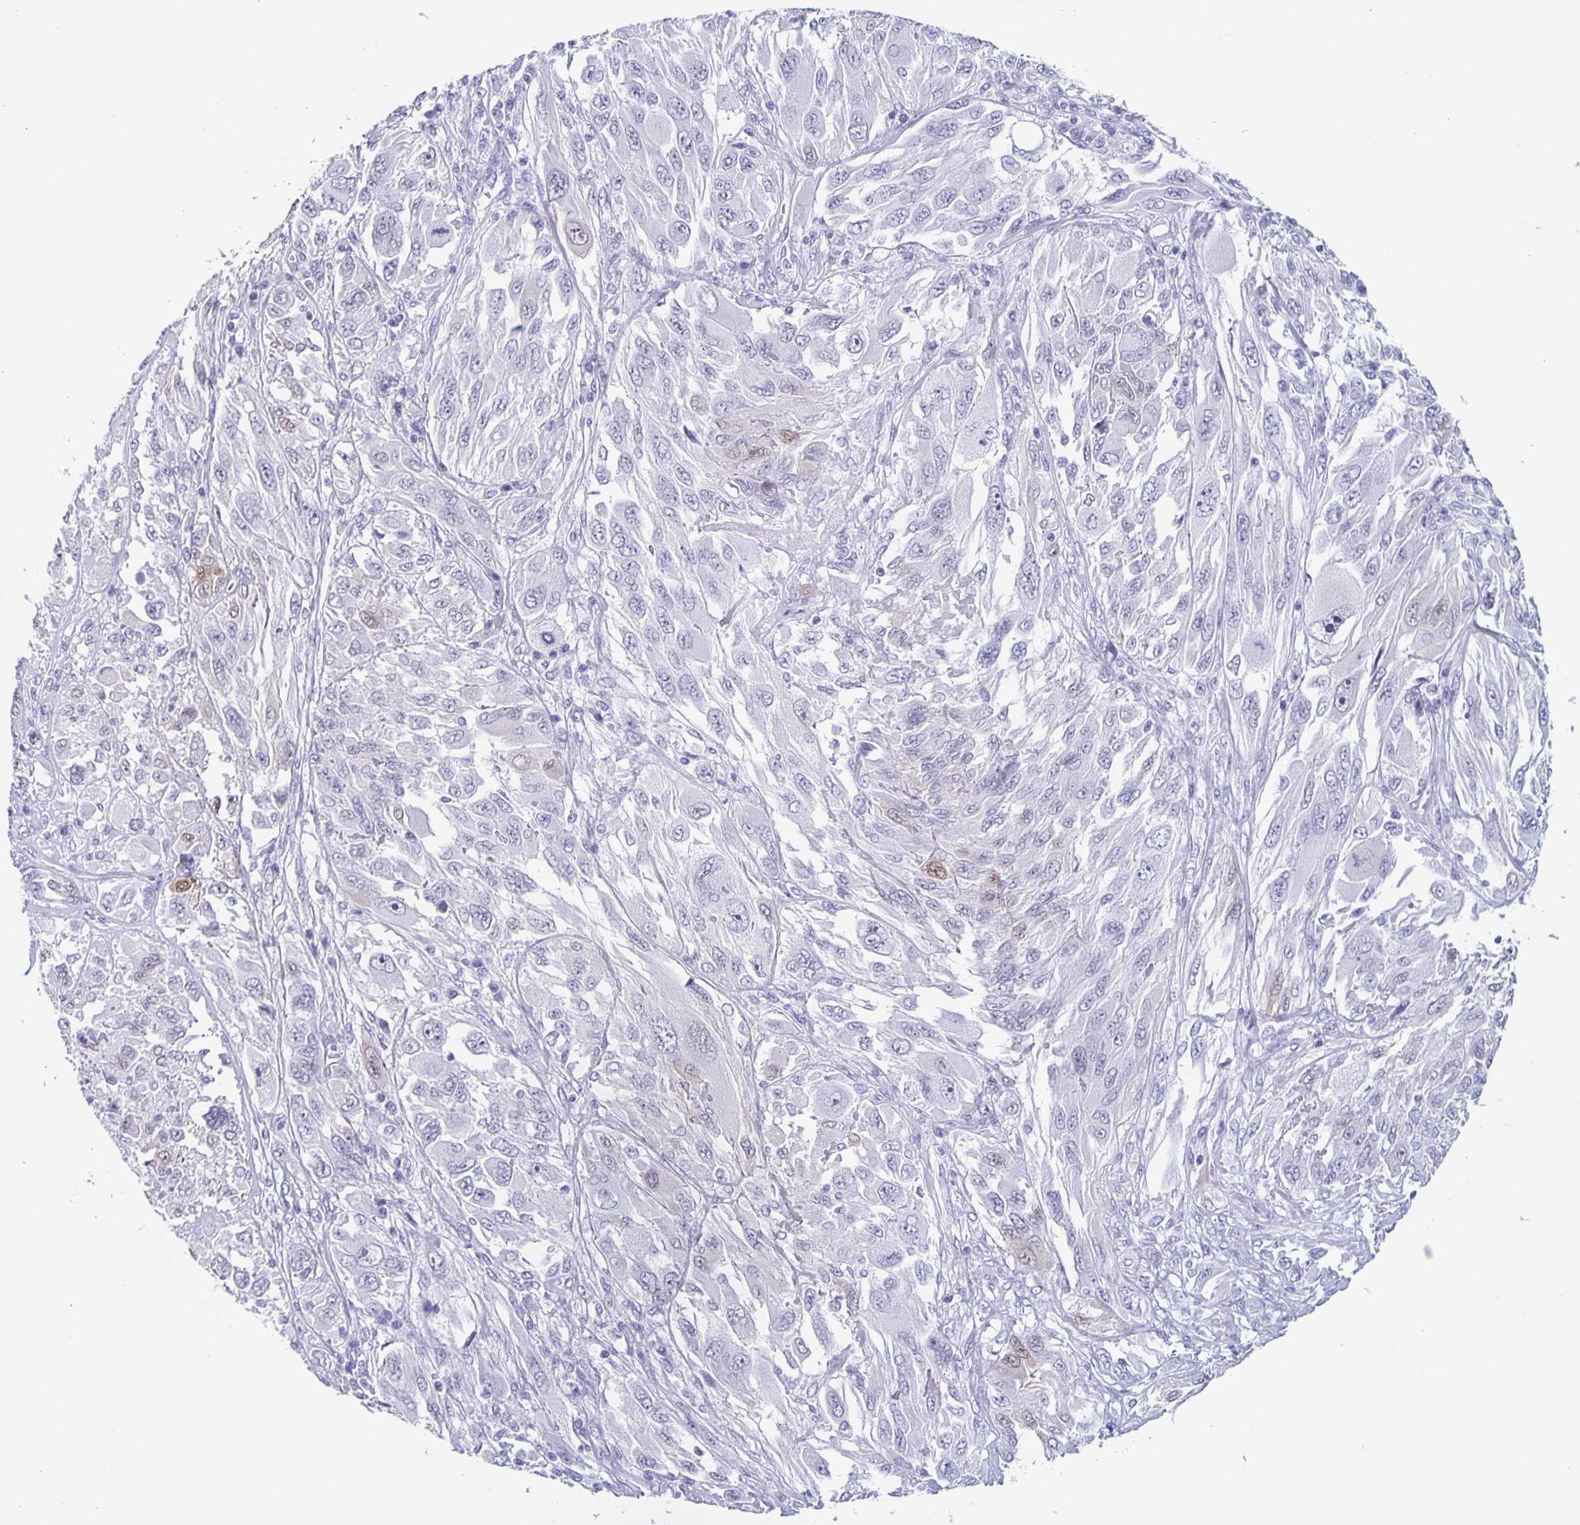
{"staining": {"intensity": "negative", "quantity": "none", "location": "none"}, "tissue": "melanoma", "cell_type": "Tumor cells", "image_type": "cancer", "snomed": [{"axis": "morphology", "description": "Malignant melanoma, NOS"}, {"axis": "topography", "description": "Skin"}], "caption": "High power microscopy histopathology image of an IHC image of malignant melanoma, revealing no significant staining in tumor cells.", "gene": "TPPP", "patient": {"sex": "female", "age": 91}}